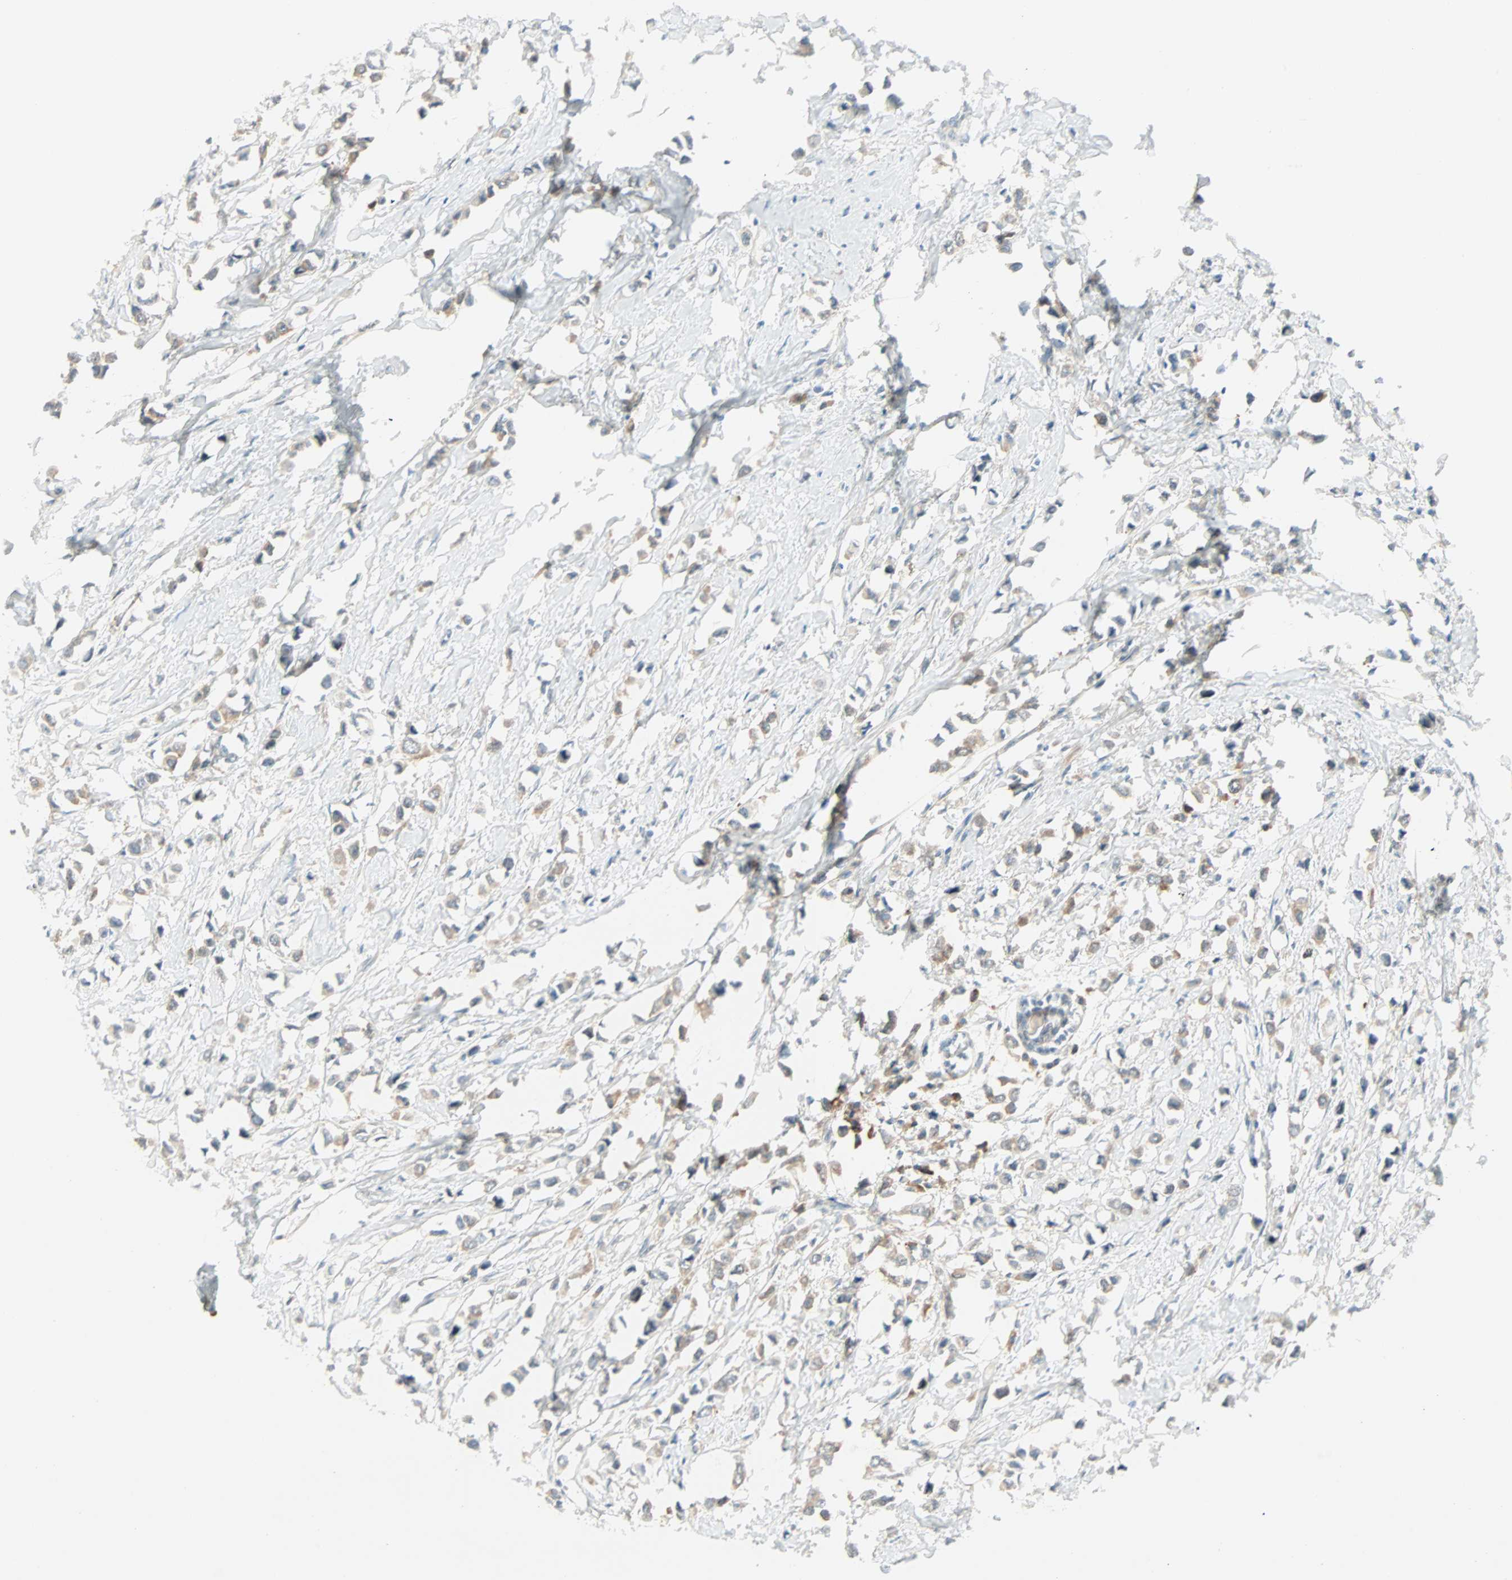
{"staining": {"intensity": "weak", "quantity": "25%-75%", "location": "cytoplasmic/membranous"}, "tissue": "breast cancer", "cell_type": "Tumor cells", "image_type": "cancer", "snomed": [{"axis": "morphology", "description": "Lobular carcinoma"}, {"axis": "topography", "description": "Breast"}], "caption": "Tumor cells display low levels of weak cytoplasmic/membranous expression in about 25%-75% of cells in lobular carcinoma (breast).", "gene": "SMIM8", "patient": {"sex": "female", "age": 51}}